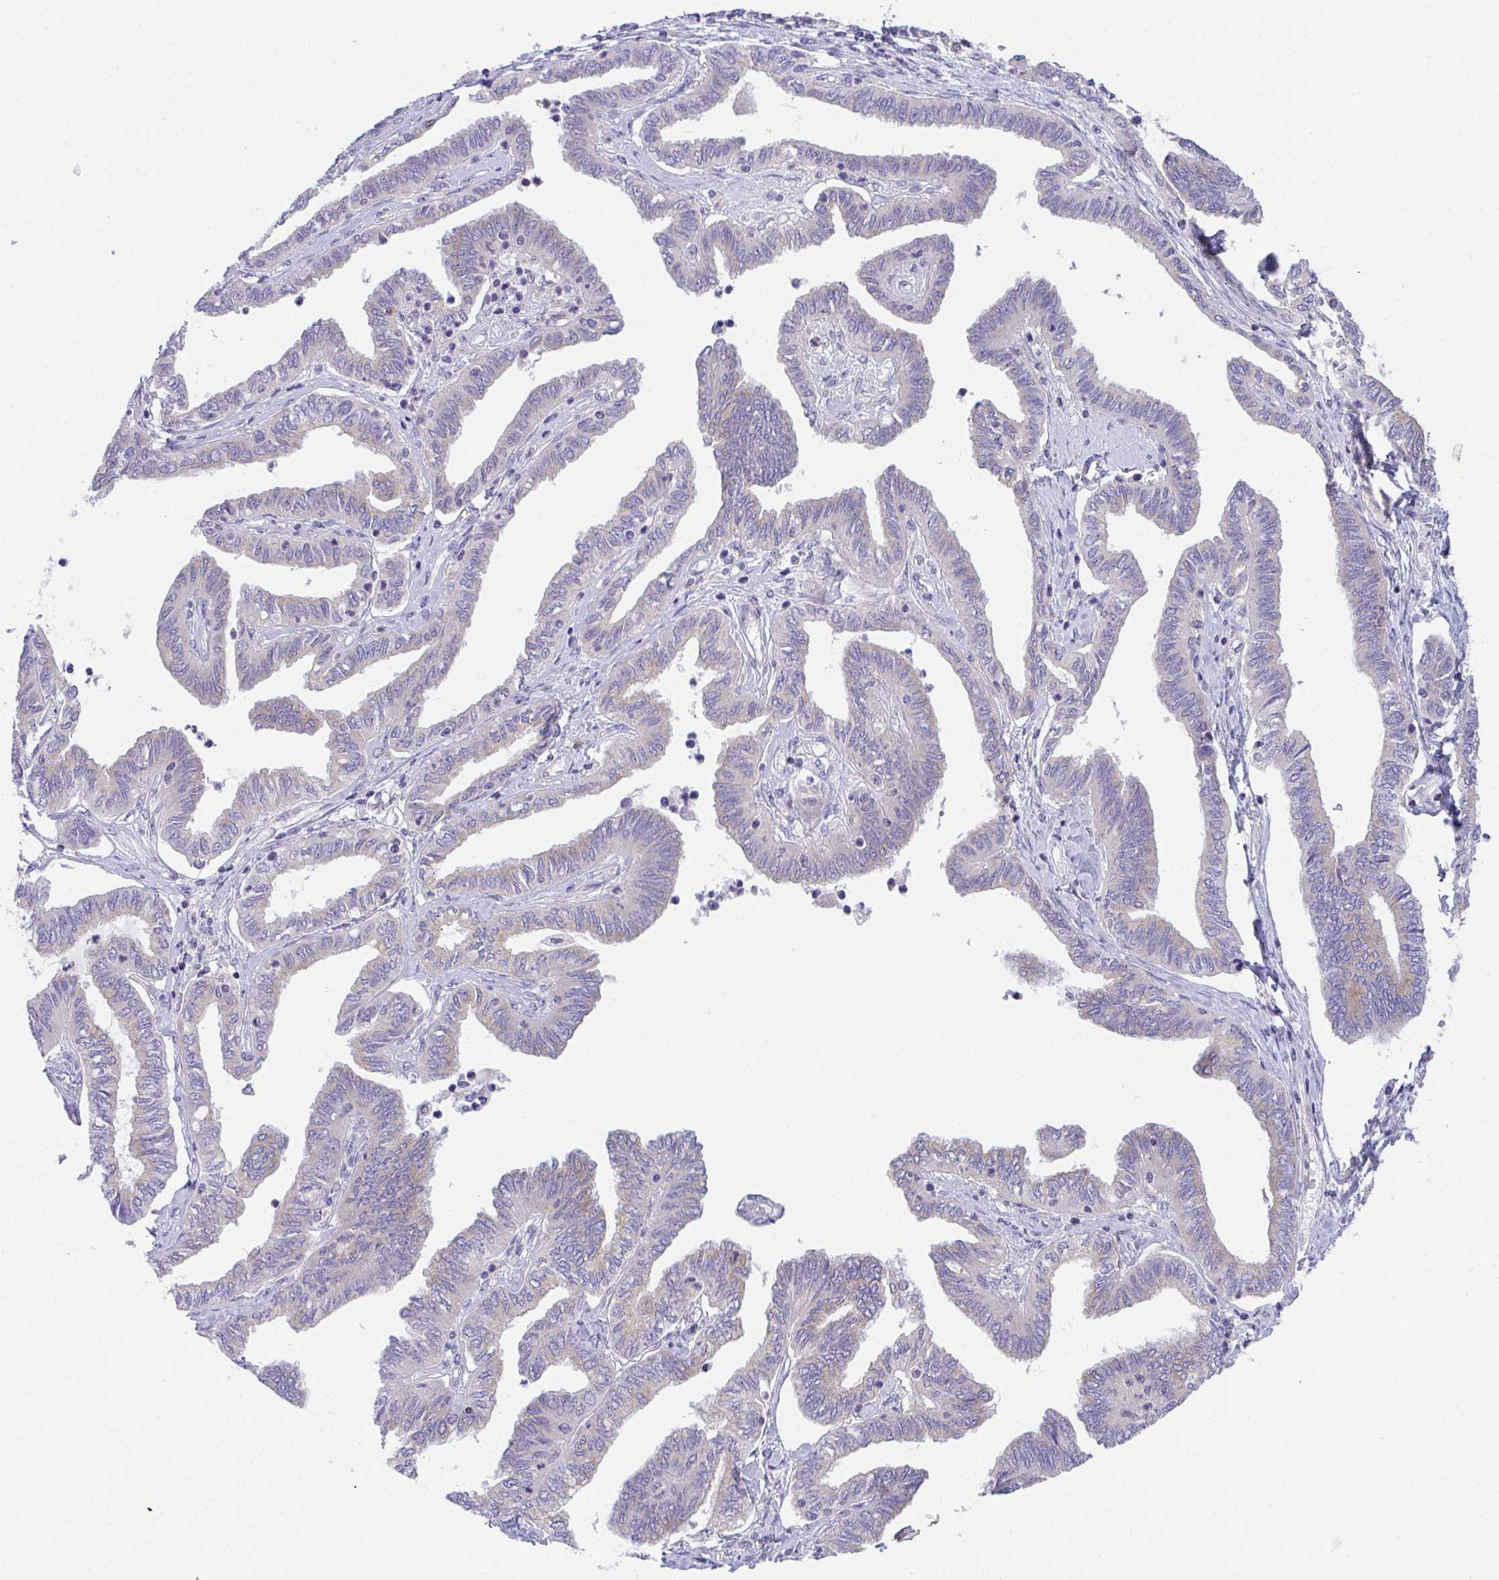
{"staining": {"intensity": "negative", "quantity": "none", "location": "none"}, "tissue": "ovarian cancer", "cell_type": "Tumor cells", "image_type": "cancer", "snomed": [{"axis": "morphology", "description": "Carcinoma, endometroid"}, {"axis": "topography", "description": "Ovary"}], "caption": "Immunohistochemistry (IHC) of human endometroid carcinoma (ovarian) displays no staining in tumor cells.", "gene": "MIA3", "patient": {"sex": "female", "age": 70}}